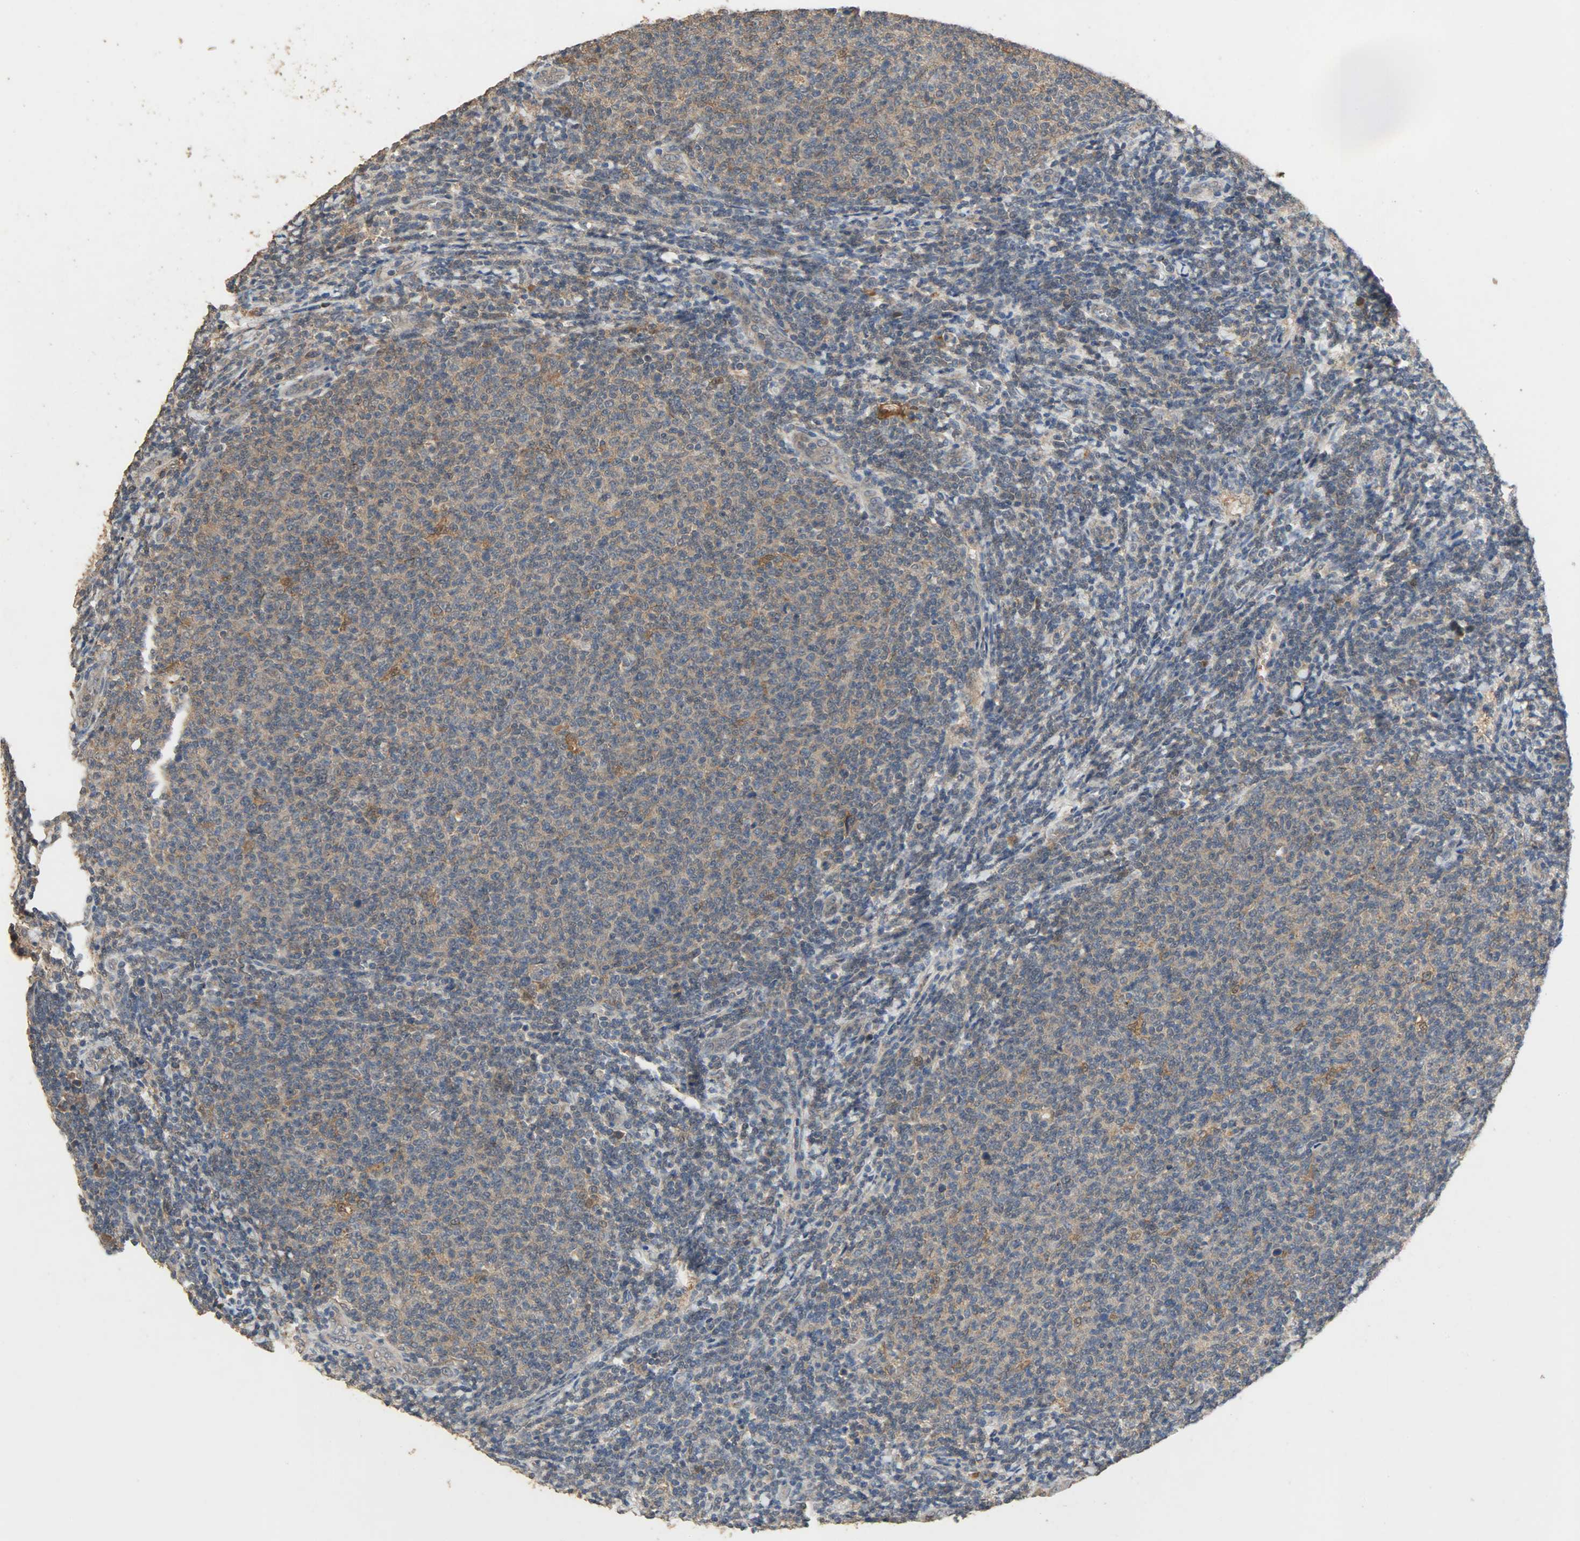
{"staining": {"intensity": "moderate", "quantity": ">75%", "location": "cytoplasmic/membranous"}, "tissue": "lymphoma", "cell_type": "Tumor cells", "image_type": "cancer", "snomed": [{"axis": "morphology", "description": "Malignant lymphoma, non-Hodgkin's type, Low grade"}, {"axis": "topography", "description": "Lymph node"}], "caption": "The histopathology image reveals immunohistochemical staining of low-grade malignant lymphoma, non-Hodgkin's type. There is moderate cytoplasmic/membranous positivity is identified in about >75% of tumor cells.", "gene": "CDKN2C", "patient": {"sex": "male", "age": 66}}